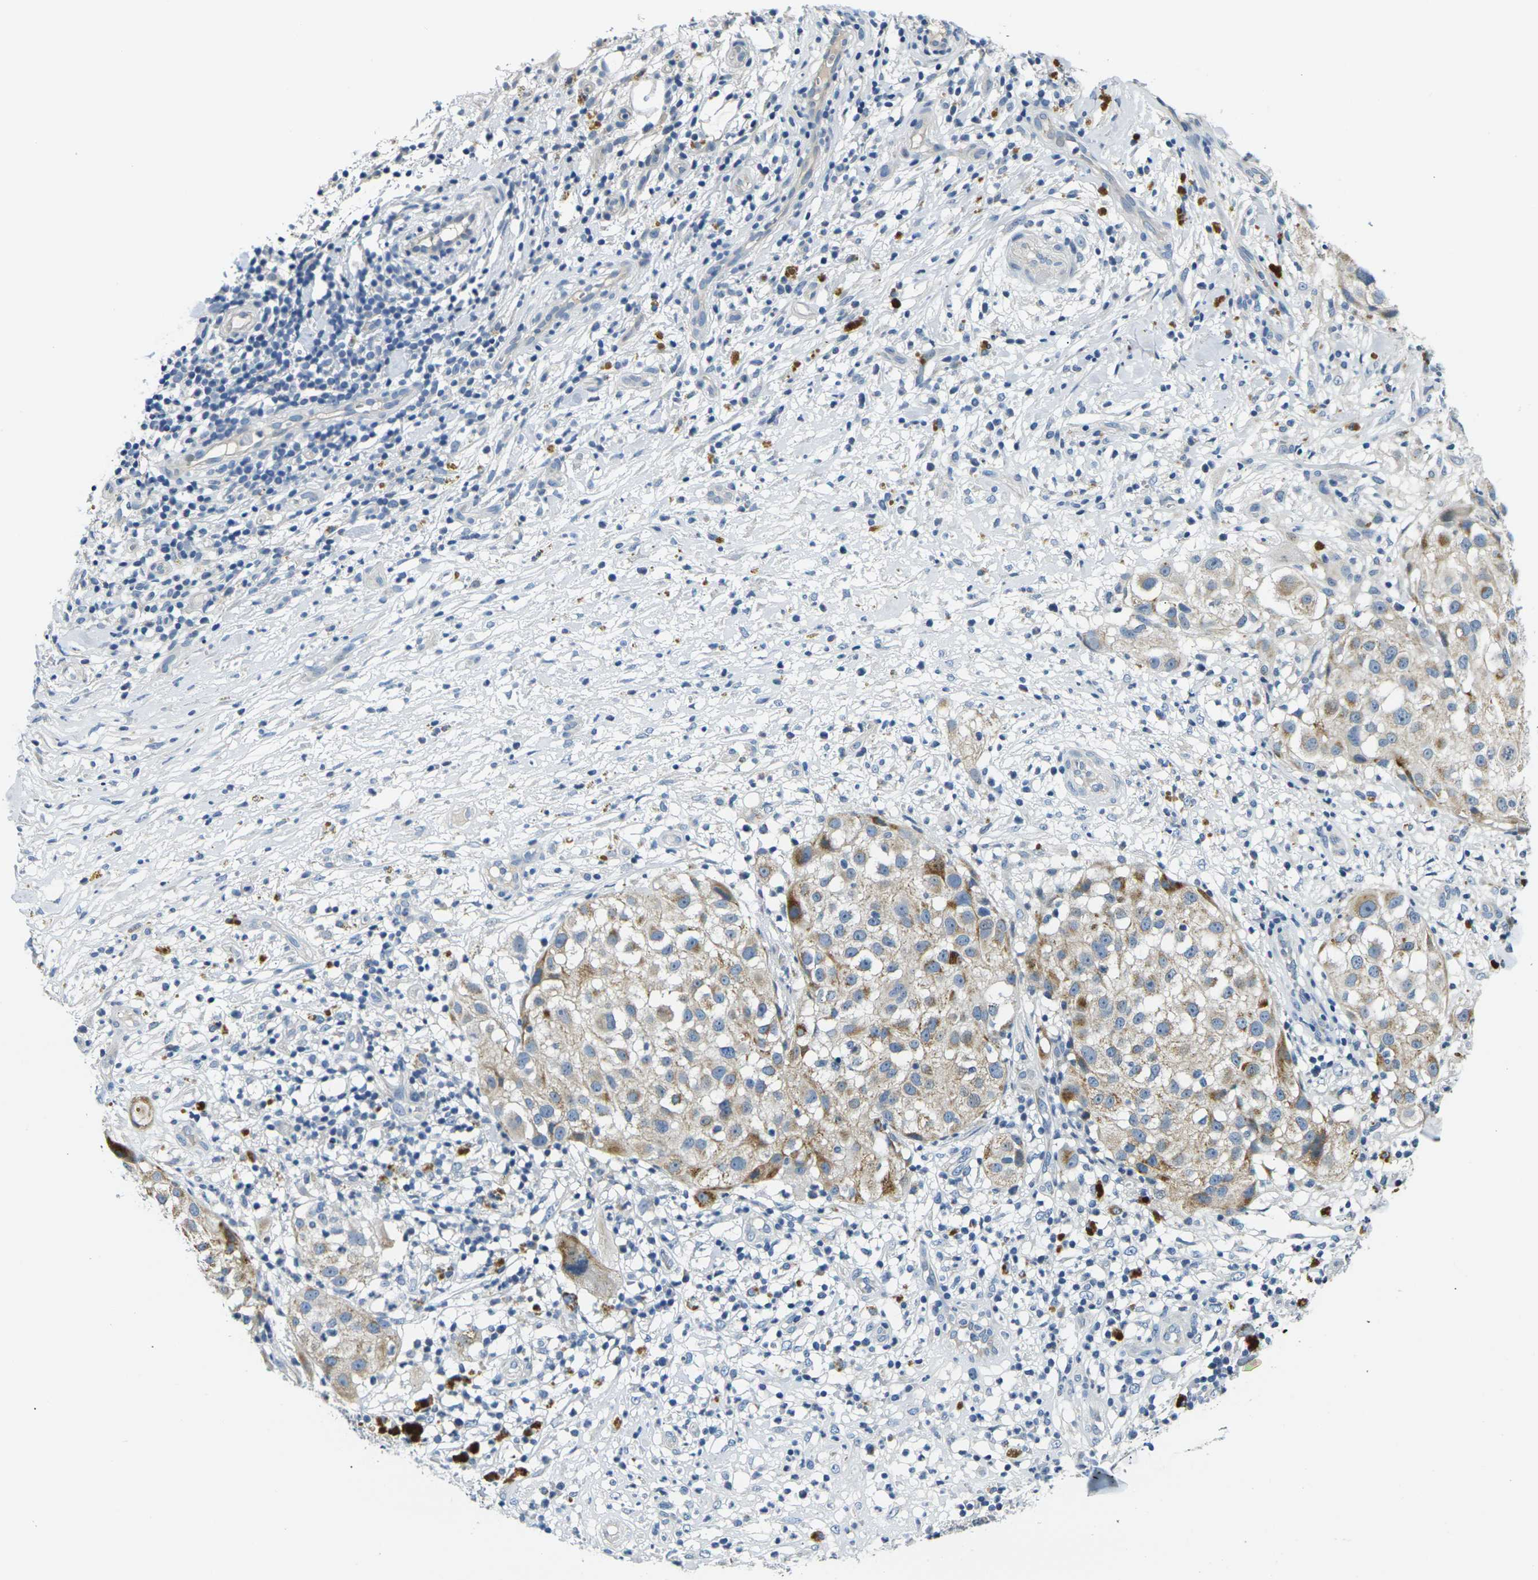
{"staining": {"intensity": "weak", "quantity": ">75%", "location": "cytoplasmic/membranous"}, "tissue": "melanoma", "cell_type": "Tumor cells", "image_type": "cancer", "snomed": [{"axis": "morphology", "description": "Necrosis, NOS"}, {"axis": "morphology", "description": "Malignant melanoma, NOS"}, {"axis": "topography", "description": "Skin"}], "caption": "Protein expression analysis of human malignant melanoma reveals weak cytoplasmic/membranous staining in about >75% of tumor cells. The staining was performed using DAB (3,3'-diaminobenzidine) to visualize the protein expression in brown, while the nuclei were stained in blue with hematoxylin (Magnification: 20x).", "gene": "SHISAL2B", "patient": {"sex": "female", "age": 87}}